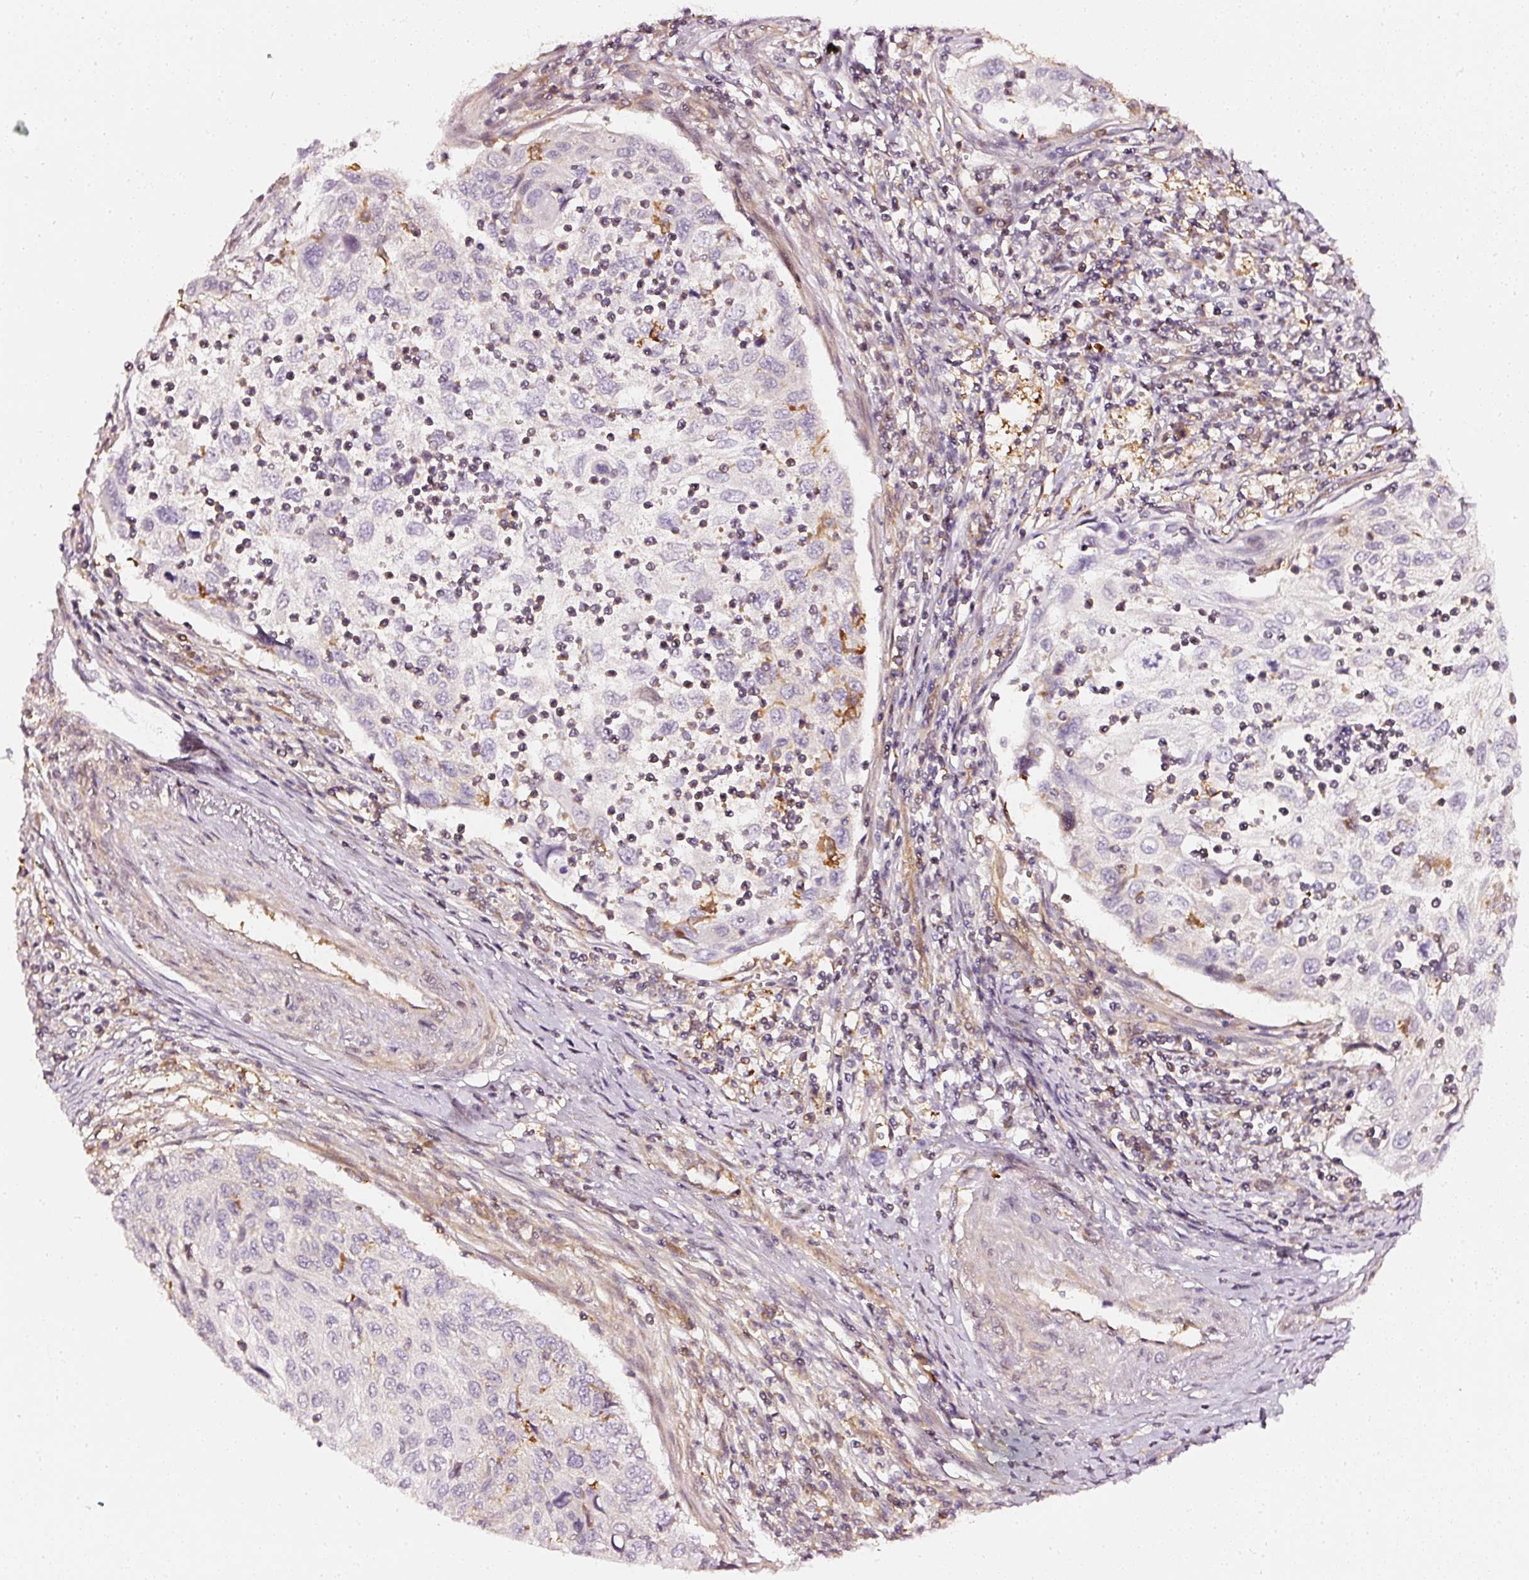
{"staining": {"intensity": "negative", "quantity": "none", "location": "none"}, "tissue": "cervical cancer", "cell_type": "Tumor cells", "image_type": "cancer", "snomed": [{"axis": "morphology", "description": "Squamous cell carcinoma, NOS"}, {"axis": "topography", "description": "Cervix"}], "caption": "This histopathology image is of cervical cancer stained with immunohistochemistry to label a protein in brown with the nuclei are counter-stained blue. There is no positivity in tumor cells.", "gene": "ASMTL", "patient": {"sex": "female", "age": 70}}